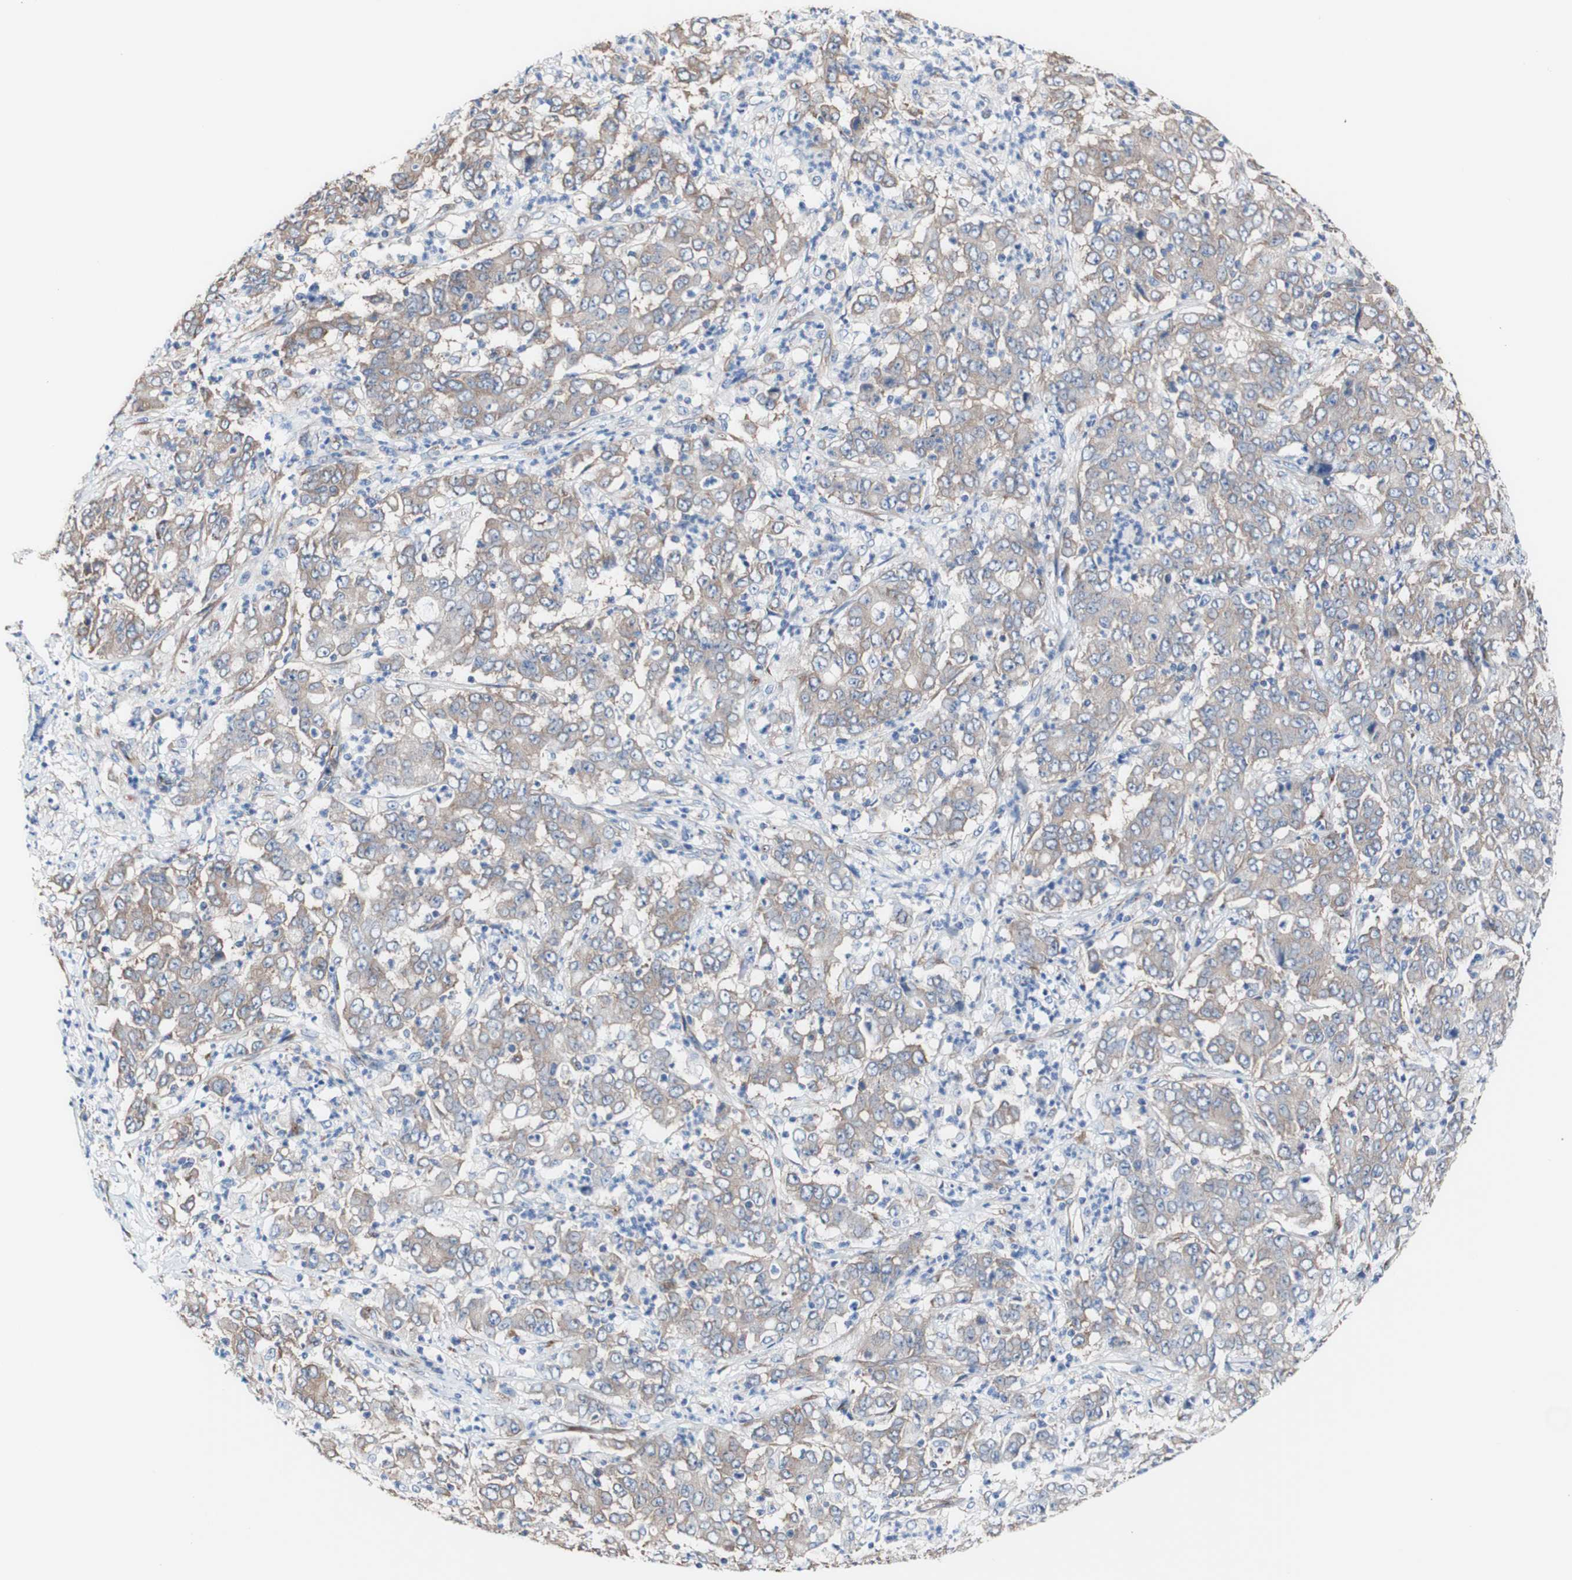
{"staining": {"intensity": "weak", "quantity": ">75%", "location": "cytoplasmic/membranous"}, "tissue": "stomach cancer", "cell_type": "Tumor cells", "image_type": "cancer", "snomed": [{"axis": "morphology", "description": "Adenocarcinoma, NOS"}, {"axis": "topography", "description": "Stomach, lower"}], "caption": "Adenocarcinoma (stomach) tissue reveals weak cytoplasmic/membranous staining in approximately >75% of tumor cells", "gene": "LRIG3", "patient": {"sex": "female", "age": 71}}